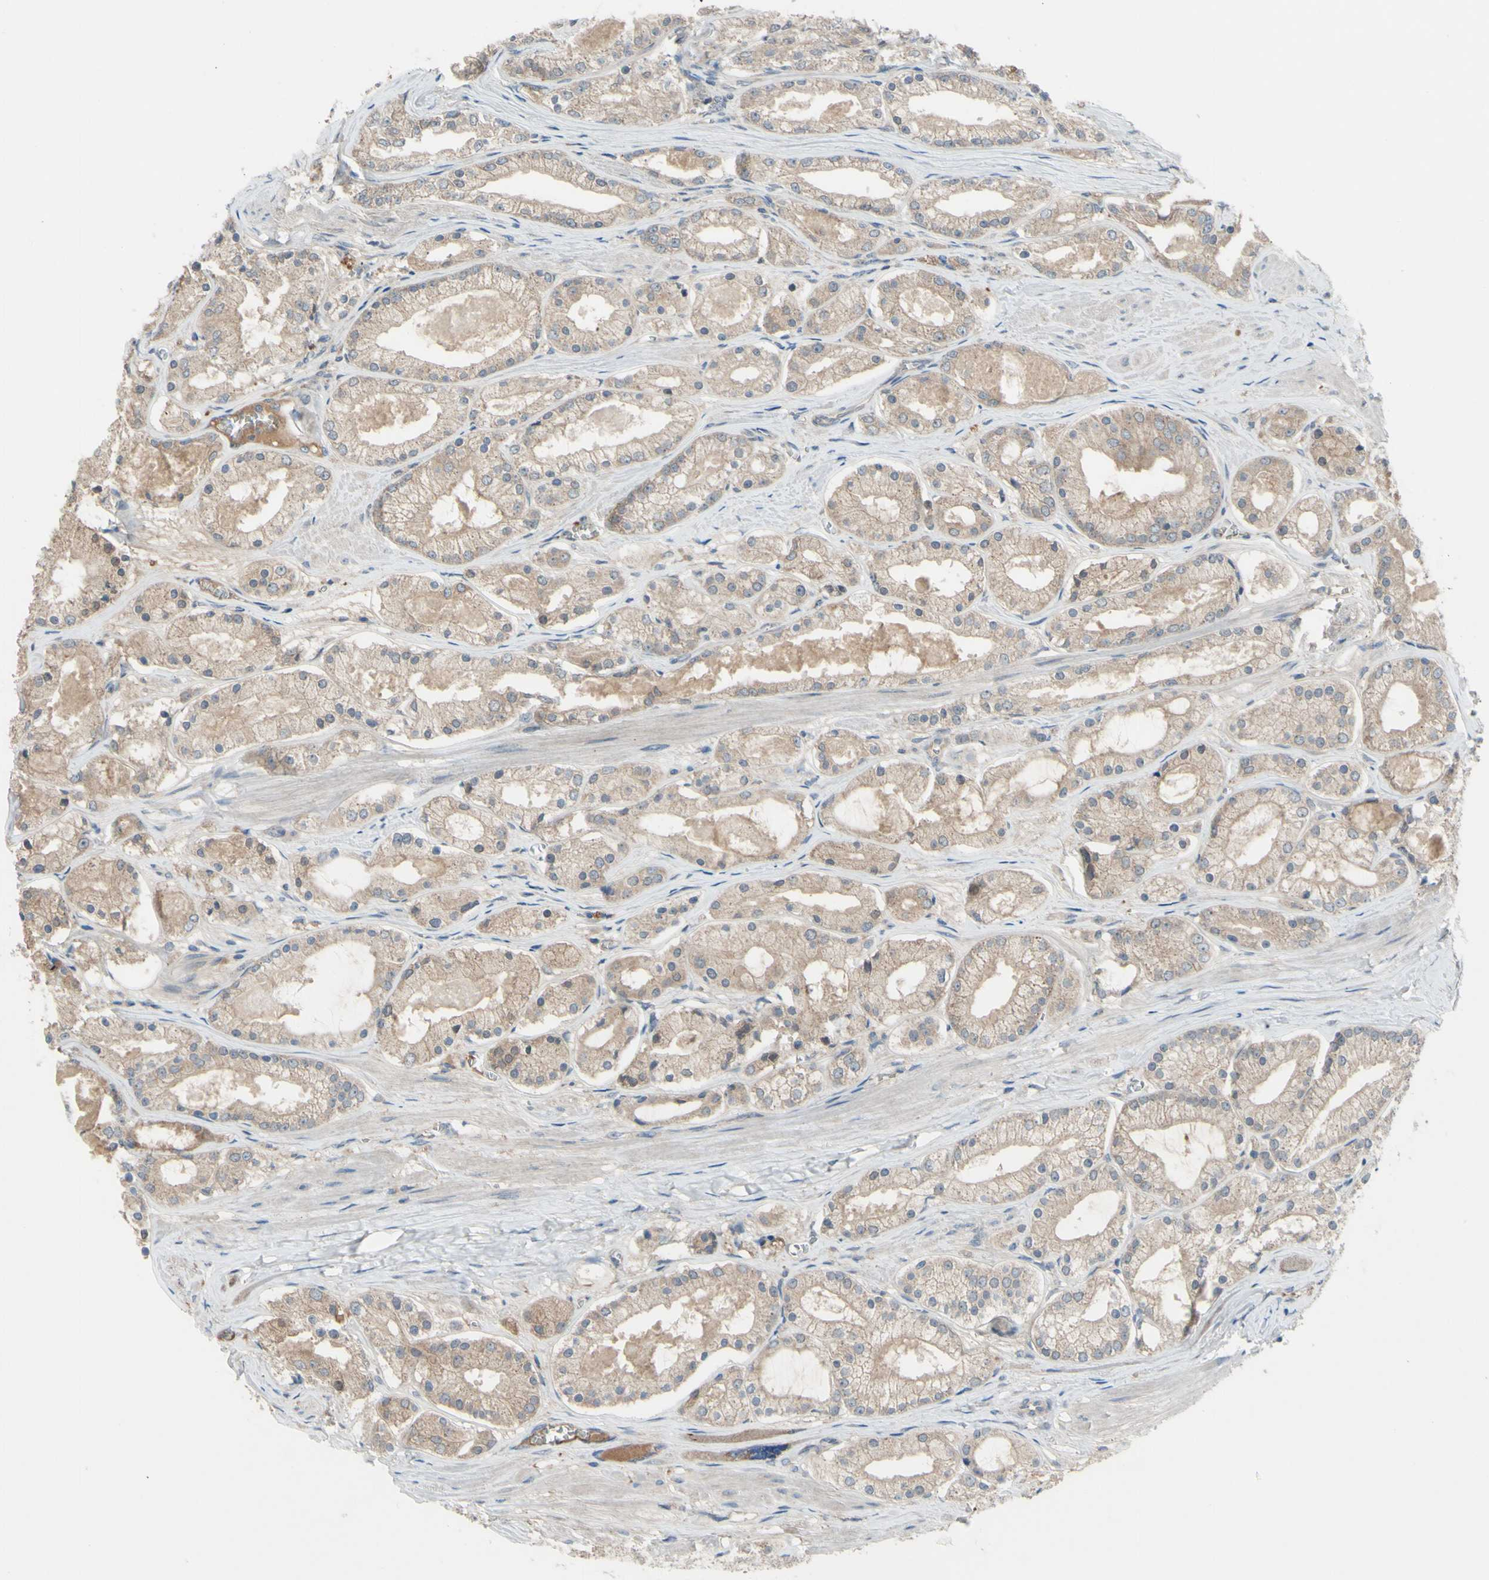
{"staining": {"intensity": "weak", "quantity": ">75%", "location": "cytoplasmic/membranous"}, "tissue": "prostate cancer", "cell_type": "Tumor cells", "image_type": "cancer", "snomed": [{"axis": "morphology", "description": "Adenocarcinoma, High grade"}, {"axis": "topography", "description": "Prostate"}], "caption": "High-magnification brightfield microscopy of high-grade adenocarcinoma (prostate) stained with DAB (3,3'-diaminobenzidine) (brown) and counterstained with hematoxylin (blue). tumor cells exhibit weak cytoplasmic/membranous expression is identified in approximately>75% of cells.", "gene": "AFP", "patient": {"sex": "male", "age": 66}}